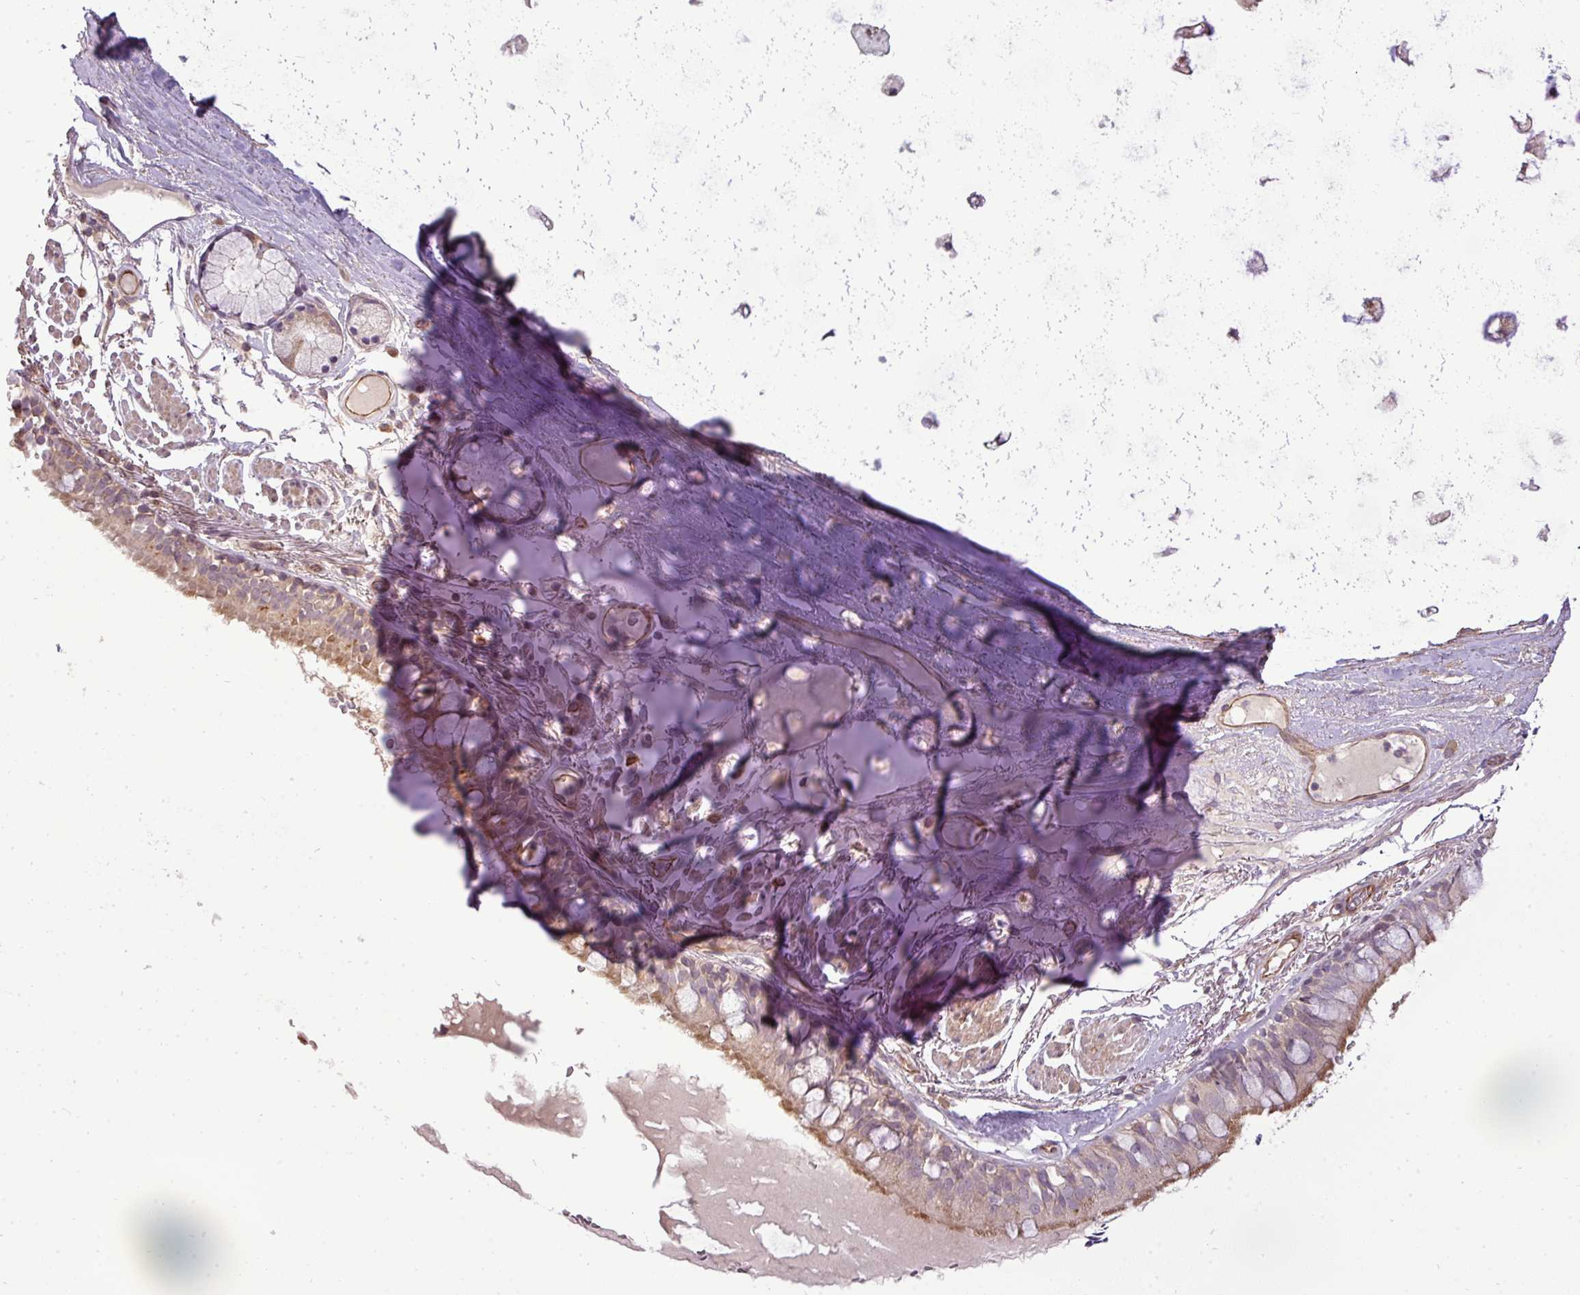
{"staining": {"intensity": "moderate", "quantity": ">75%", "location": "cytoplasmic/membranous,nuclear"}, "tissue": "bronchus", "cell_type": "Respiratory epithelial cells", "image_type": "normal", "snomed": [{"axis": "morphology", "description": "Normal tissue, NOS"}, {"axis": "topography", "description": "Bronchus"}], "caption": "A brown stain shows moderate cytoplasmic/membranous,nuclear positivity of a protein in respiratory epithelial cells of unremarkable human bronchus.", "gene": "PDRG1", "patient": {"sex": "male", "age": 70}}